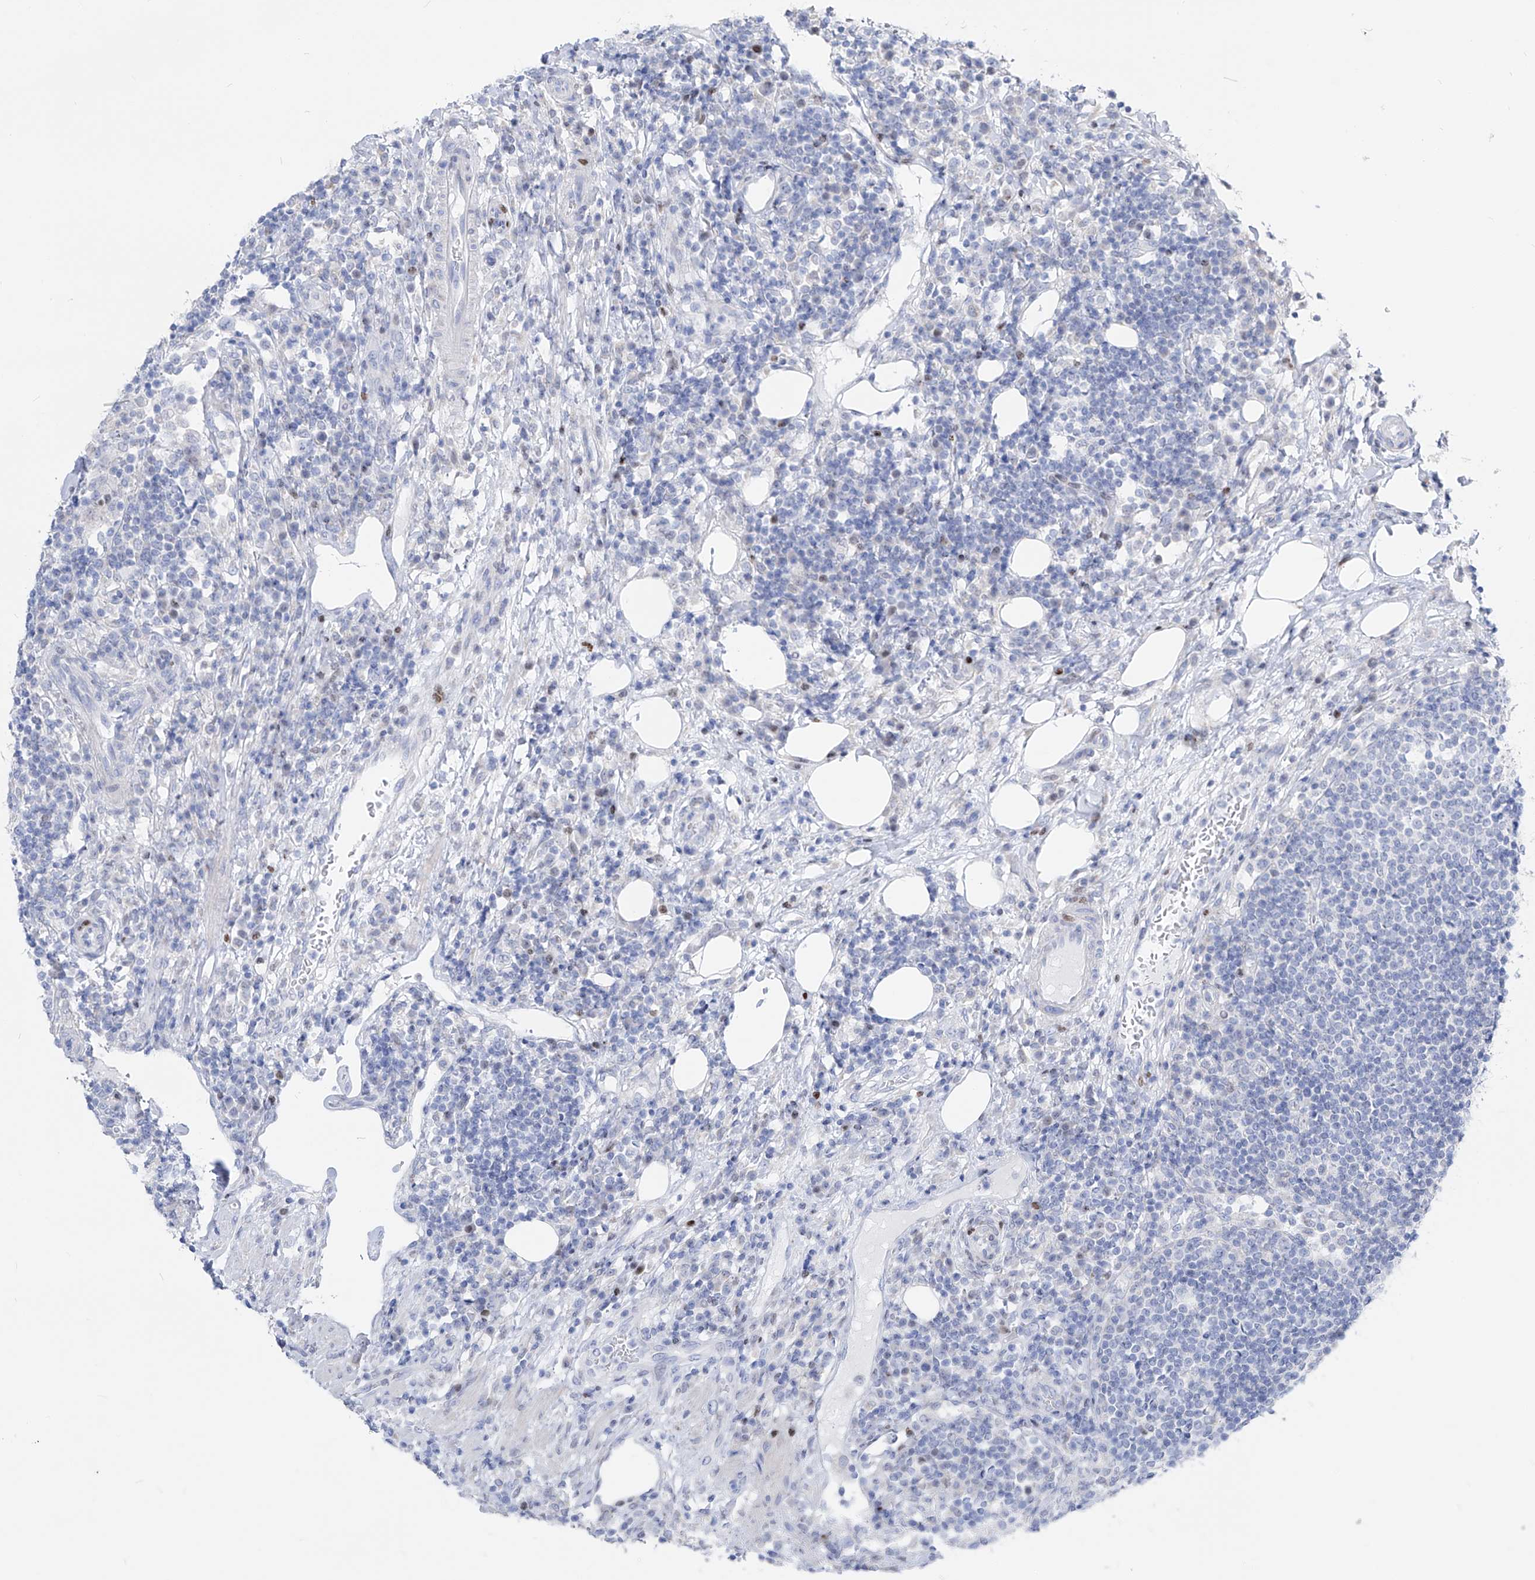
{"staining": {"intensity": "negative", "quantity": "none", "location": "none"}, "tissue": "lymph node", "cell_type": "Germinal center cells", "image_type": "normal", "snomed": [{"axis": "morphology", "description": "Normal tissue, NOS"}, {"axis": "topography", "description": "Lymph node"}], "caption": "The photomicrograph demonstrates no staining of germinal center cells in unremarkable lymph node.", "gene": "FRS3", "patient": {"sex": "female", "age": 53}}